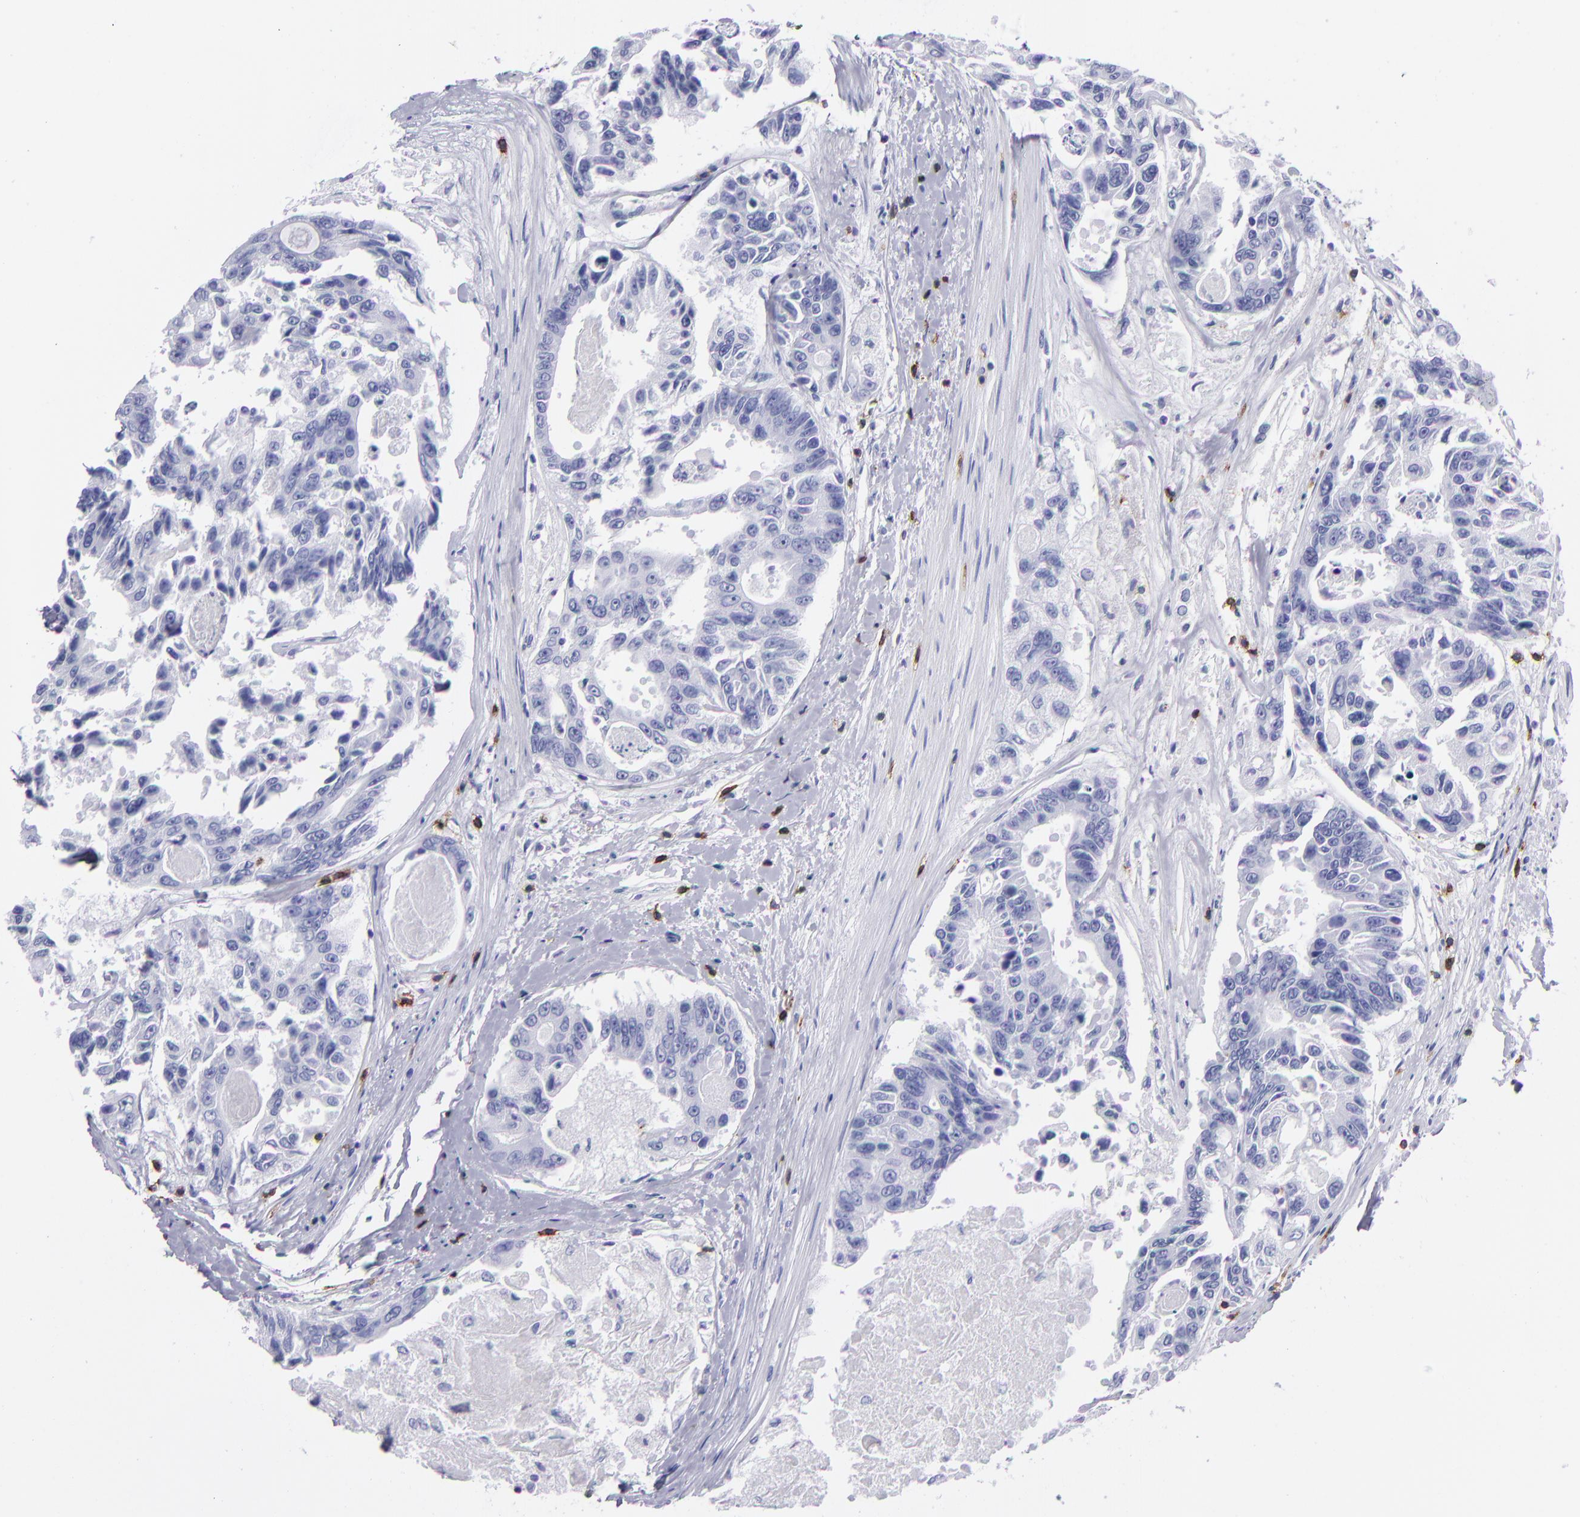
{"staining": {"intensity": "negative", "quantity": "none", "location": "none"}, "tissue": "colorectal cancer", "cell_type": "Tumor cells", "image_type": "cancer", "snomed": [{"axis": "morphology", "description": "Adenocarcinoma, NOS"}, {"axis": "topography", "description": "Colon"}], "caption": "A high-resolution photomicrograph shows immunohistochemistry staining of adenocarcinoma (colorectal), which demonstrates no significant staining in tumor cells.", "gene": "CD6", "patient": {"sex": "female", "age": 86}}